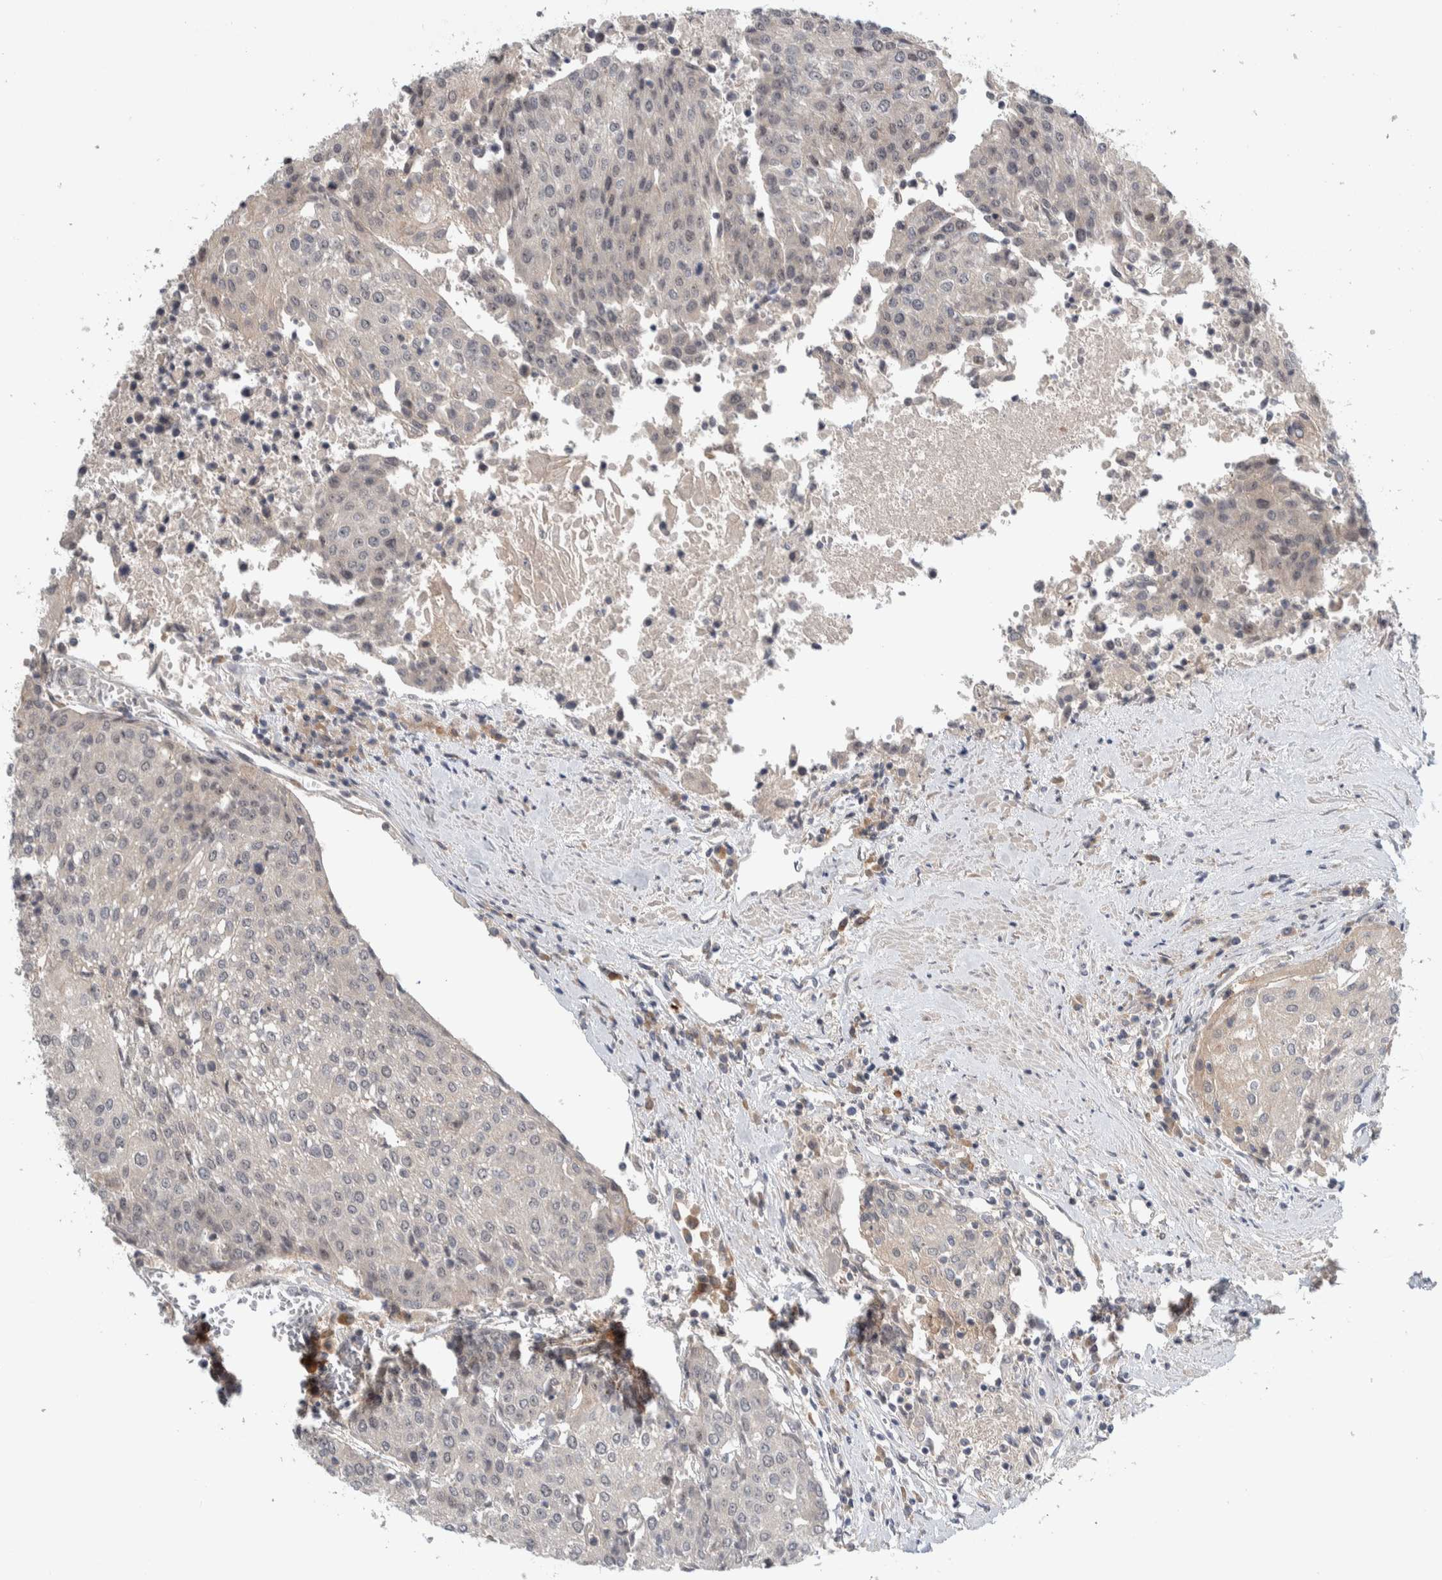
{"staining": {"intensity": "negative", "quantity": "none", "location": "none"}, "tissue": "urothelial cancer", "cell_type": "Tumor cells", "image_type": "cancer", "snomed": [{"axis": "morphology", "description": "Urothelial carcinoma, High grade"}, {"axis": "topography", "description": "Urinary bladder"}], "caption": "This is a micrograph of IHC staining of urothelial carcinoma (high-grade), which shows no expression in tumor cells. (DAB immunohistochemistry with hematoxylin counter stain).", "gene": "MPRIP", "patient": {"sex": "female", "age": 85}}